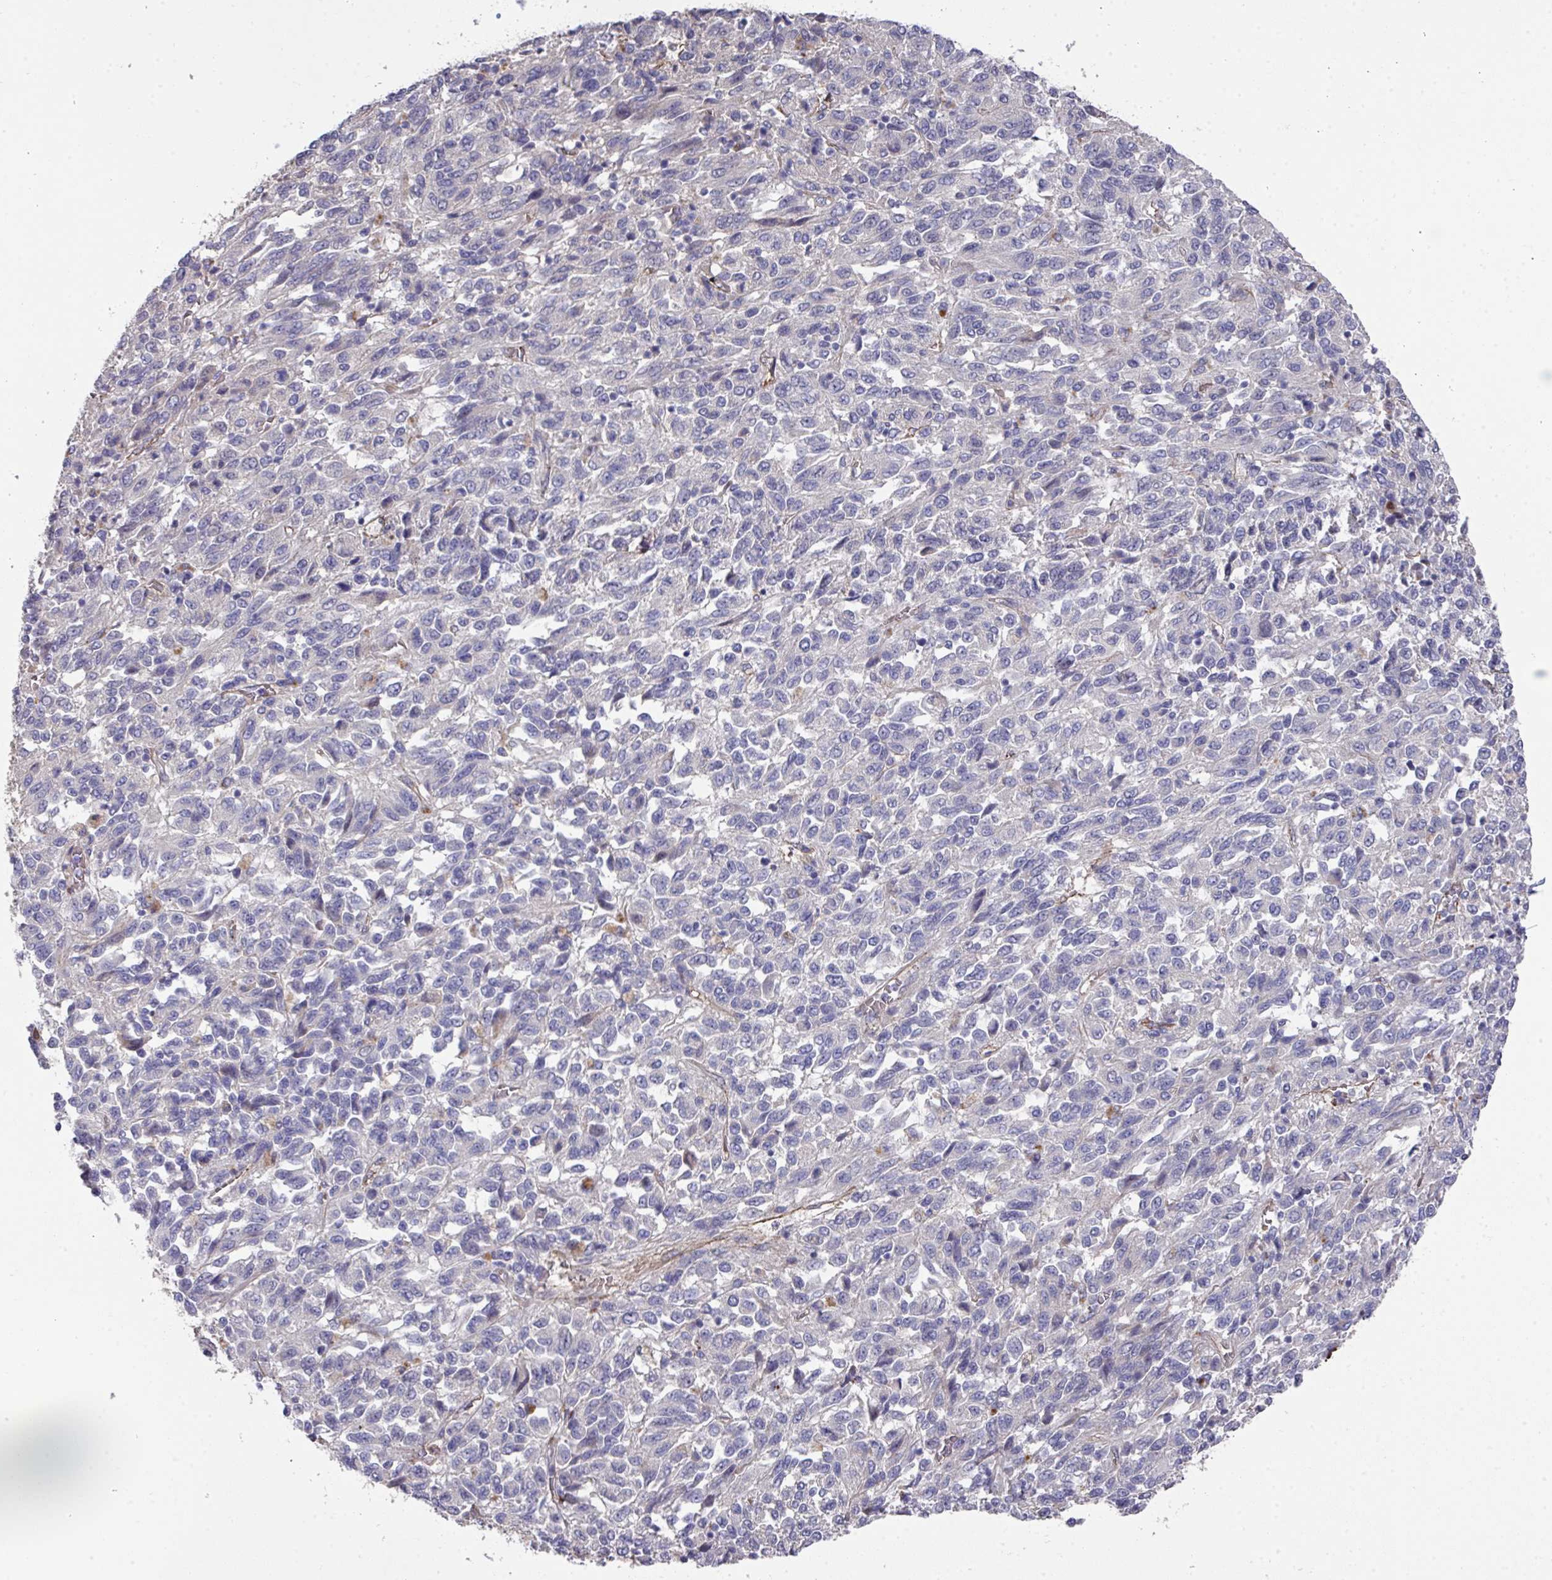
{"staining": {"intensity": "negative", "quantity": "none", "location": "none"}, "tissue": "melanoma", "cell_type": "Tumor cells", "image_type": "cancer", "snomed": [{"axis": "morphology", "description": "Malignant melanoma, Metastatic site"}, {"axis": "topography", "description": "Lung"}], "caption": "Melanoma was stained to show a protein in brown. There is no significant staining in tumor cells.", "gene": "PRR5", "patient": {"sex": "male", "age": 64}}